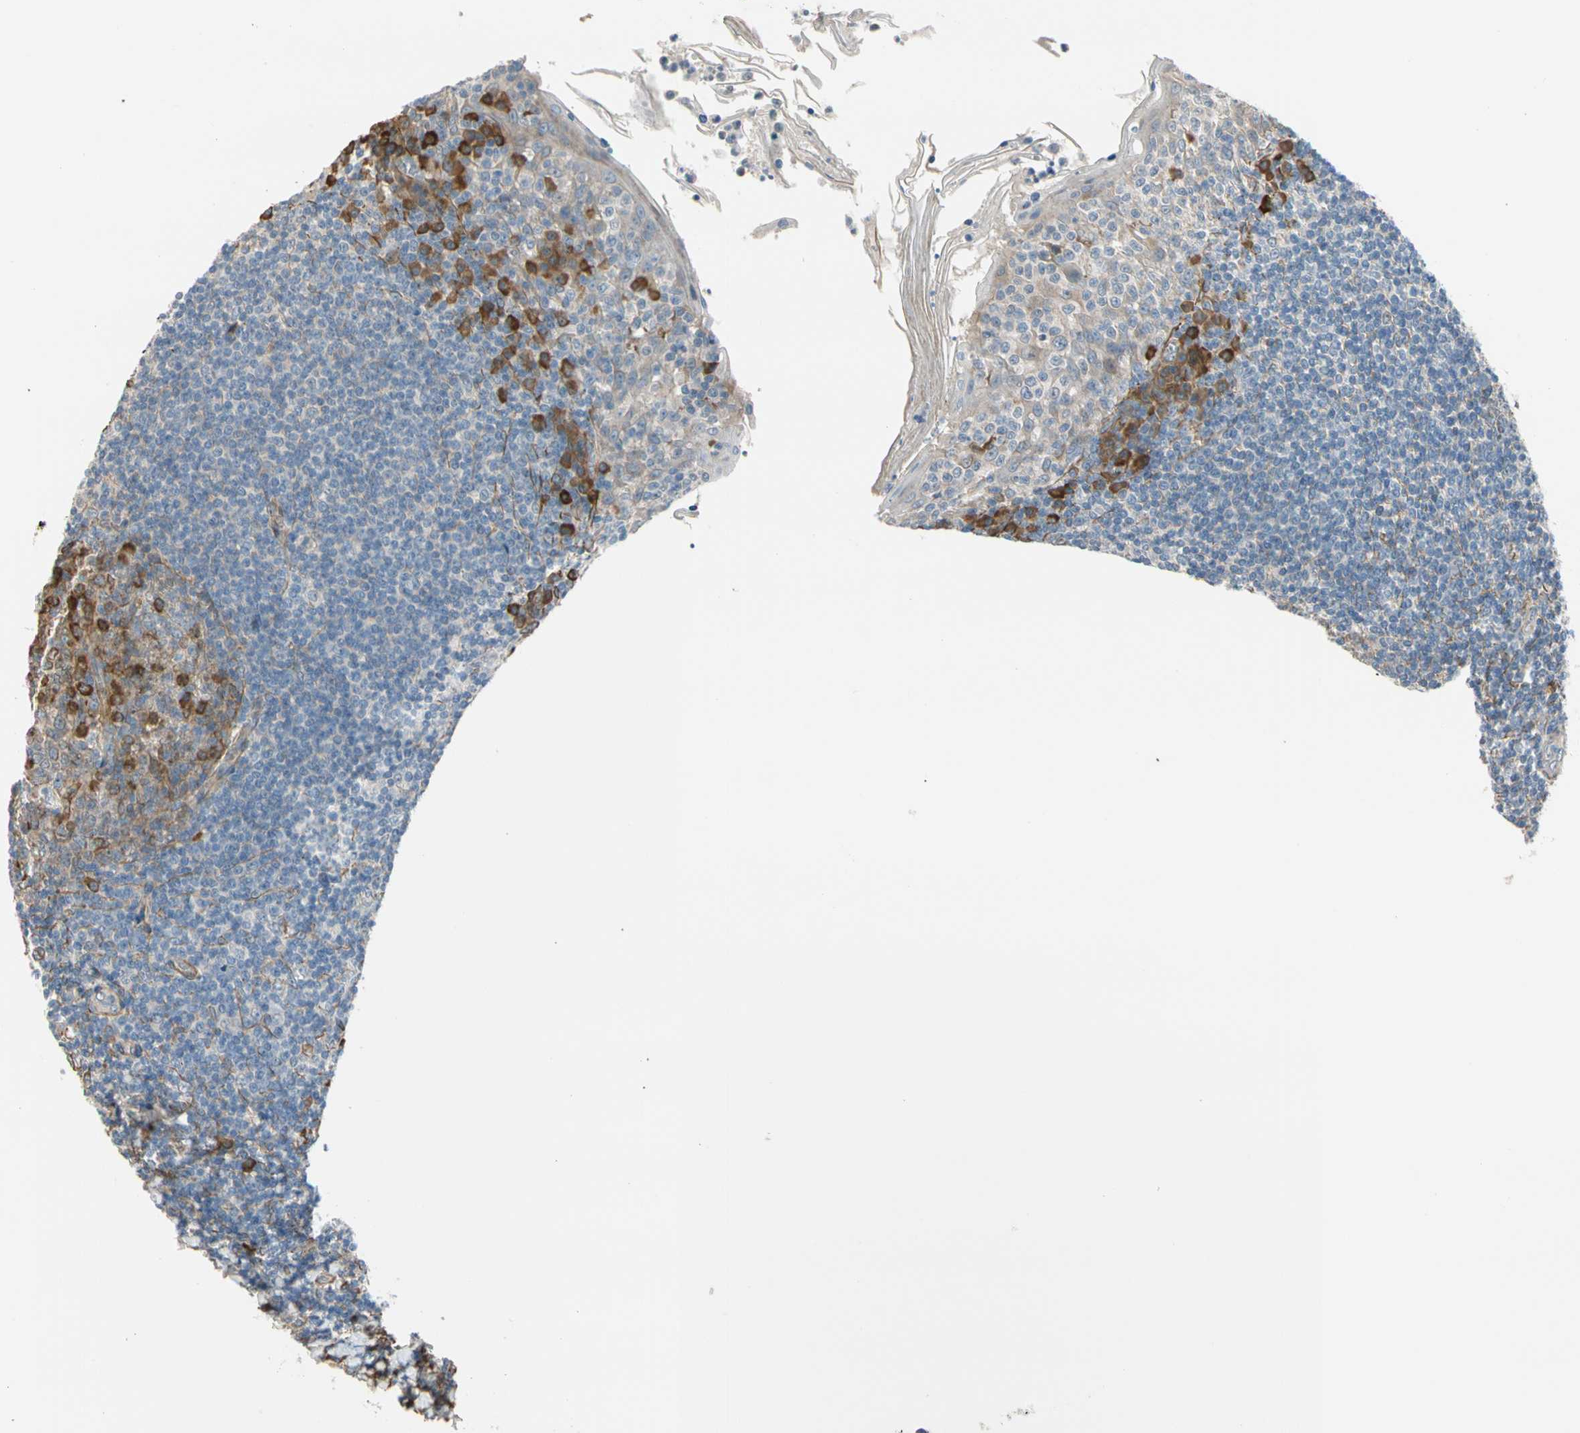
{"staining": {"intensity": "moderate", "quantity": ">75%", "location": "cytoplasmic/membranous"}, "tissue": "tonsil", "cell_type": "Germinal center cells", "image_type": "normal", "snomed": [{"axis": "morphology", "description": "Normal tissue, NOS"}, {"axis": "topography", "description": "Tonsil"}], "caption": "The photomicrograph shows immunohistochemical staining of normal tonsil. There is moderate cytoplasmic/membranous positivity is seen in about >75% of germinal center cells.", "gene": "LIMK2", "patient": {"sex": "male", "age": 31}}